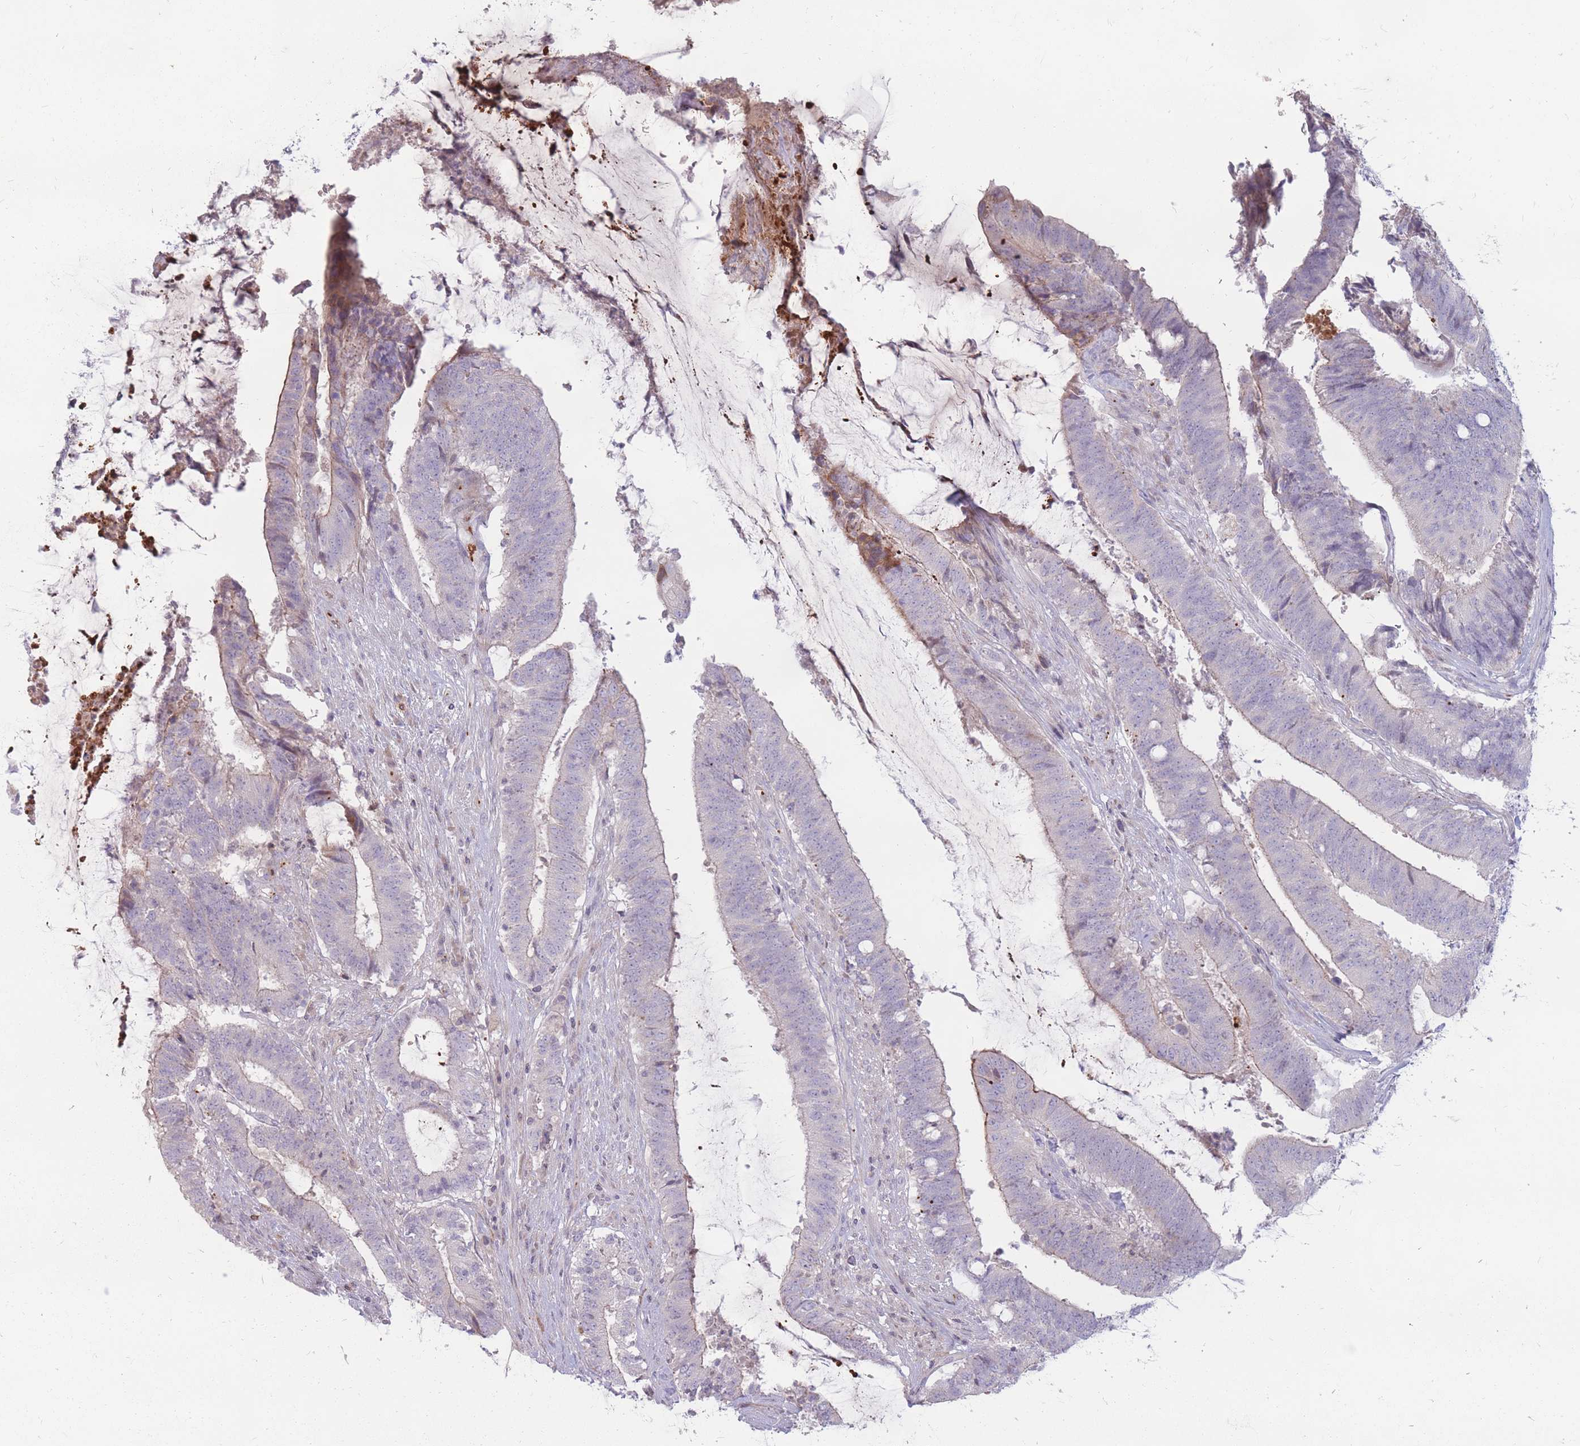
{"staining": {"intensity": "weak", "quantity": "25%-75%", "location": "cytoplasmic/membranous"}, "tissue": "colorectal cancer", "cell_type": "Tumor cells", "image_type": "cancer", "snomed": [{"axis": "morphology", "description": "Adenocarcinoma, NOS"}, {"axis": "topography", "description": "Colon"}], "caption": "This image shows IHC staining of colorectal cancer (adenocarcinoma), with low weak cytoplasmic/membranous expression in about 25%-75% of tumor cells.", "gene": "PTGDR", "patient": {"sex": "female", "age": 43}}